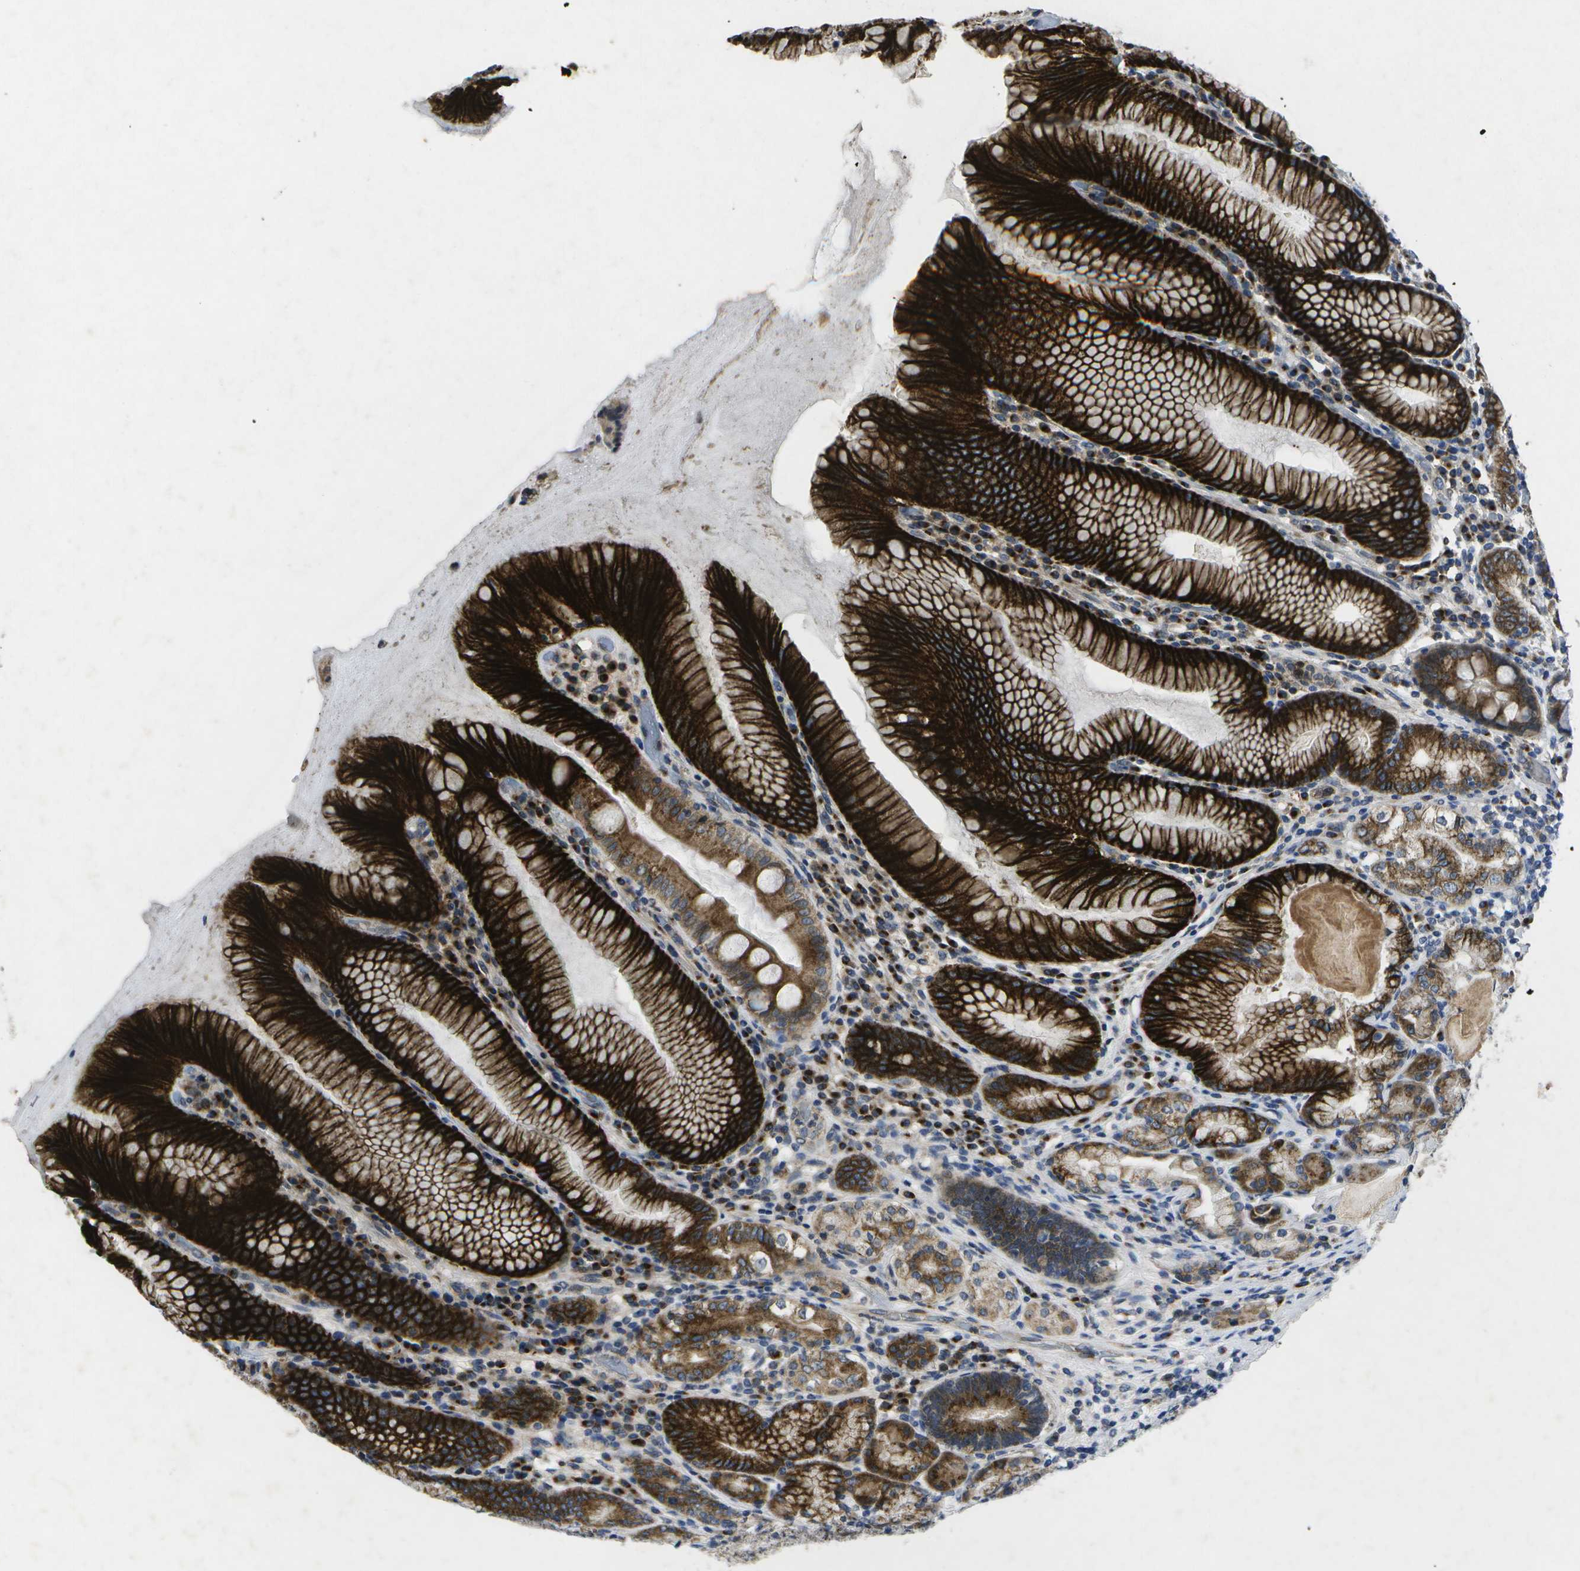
{"staining": {"intensity": "strong", "quantity": ">75%", "location": "cytoplasmic/membranous"}, "tissue": "stomach", "cell_type": "Glandular cells", "image_type": "normal", "snomed": [{"axis": "morphology", "description": "Normal tissue, NOS"}, {"axis": "topography", "description": "Stomach, lower"}], "caption": "This histopathology image exhibits immunohistochemistry staining of unremarkable human stomach, with high strong cytoplasmic/membranous staining in about >75% of glandular cells.", "gene": "KDELR1", "patient": {"sex": "female", "age": 76}}